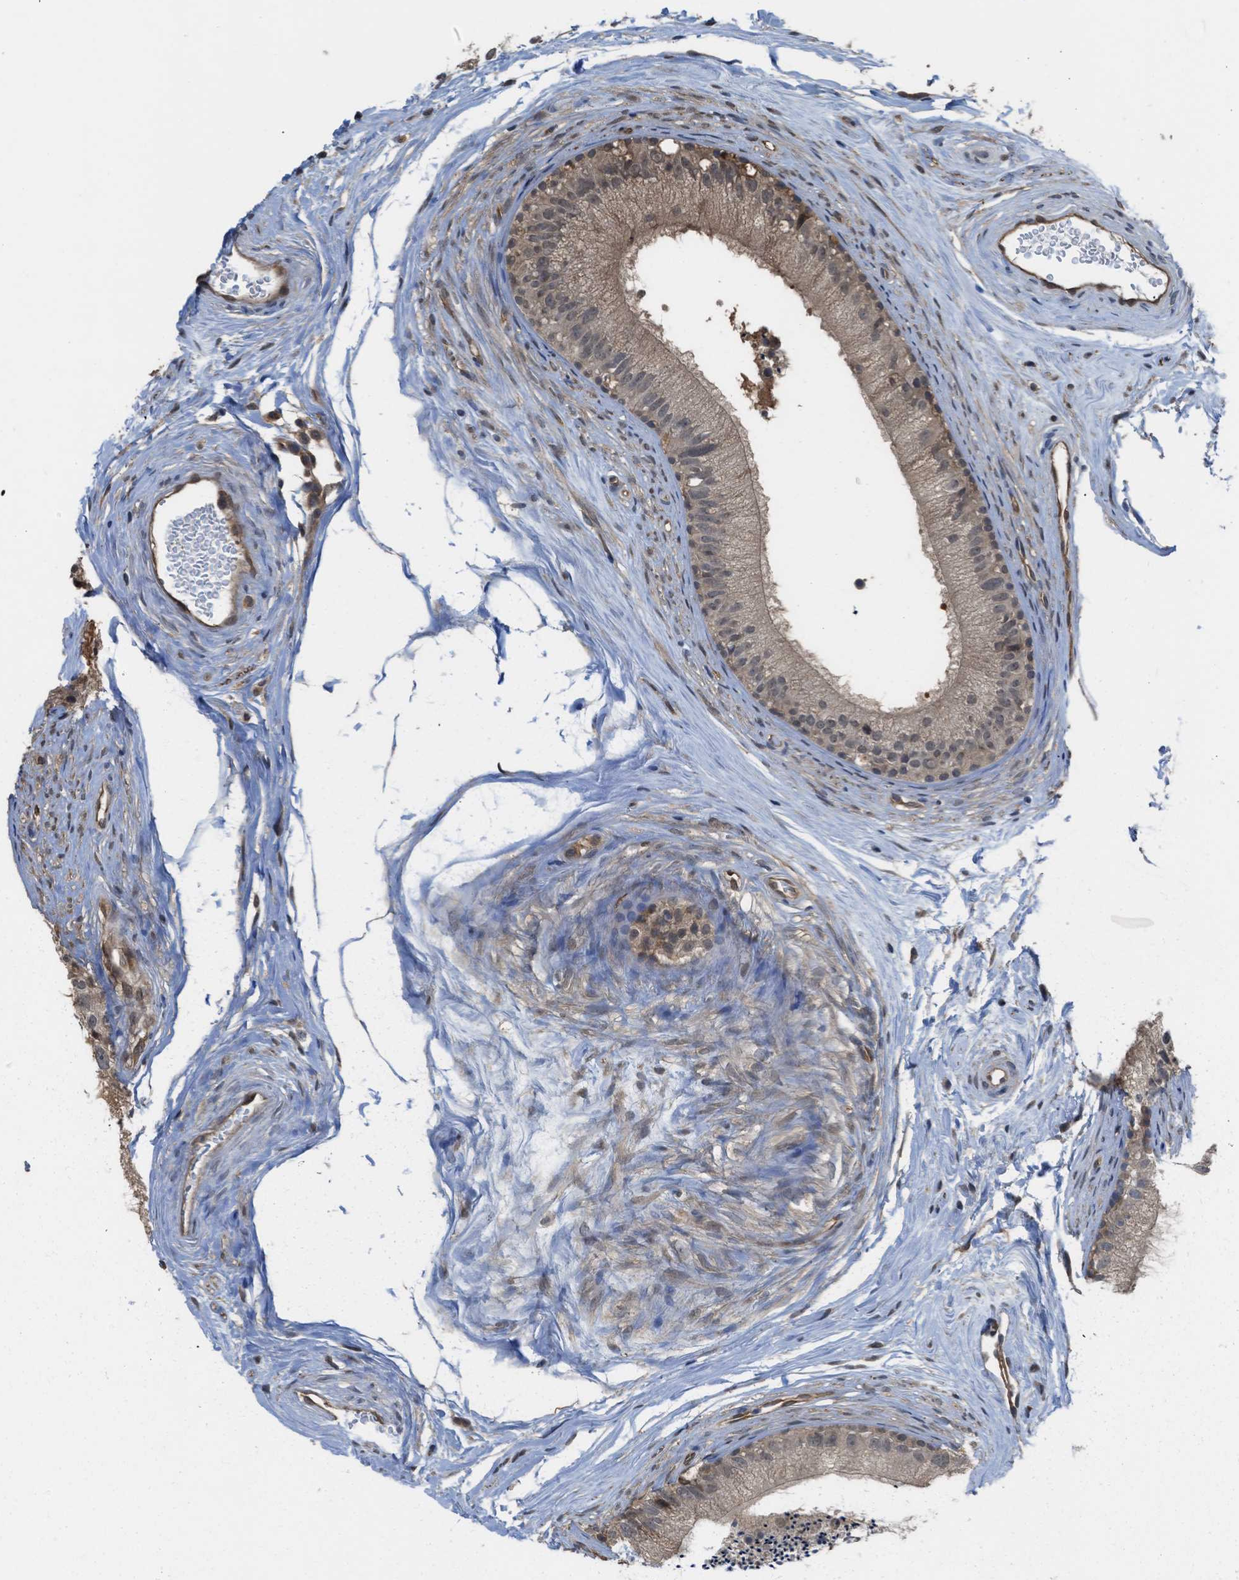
{"staining": {"intensity": "moderate", "quantity": "25%-75%", "location": "cytoplasmic/membranous"}, "tissue": "epididymis", "cell_type": "Glandular cells", "image_type": "normal", "snomed": [{"axis": "morphology", "description": "Normal tissue, NOS"}, {"axis": "topography", "description": "Epididymis"}], "caption": "Glandular cells display medium levels of moderate cytoplasmic/membranous staining in about 25%-75% of cells in normal human epididymis. The protein is stained brown, and the nuclei are stained in blue (DAB (3,3'-diaminobenzidine) IHC with brightfield microscopy, high magnification).", "gene": "YWHAG", "patient": {"sex": "male", "age": 56}}